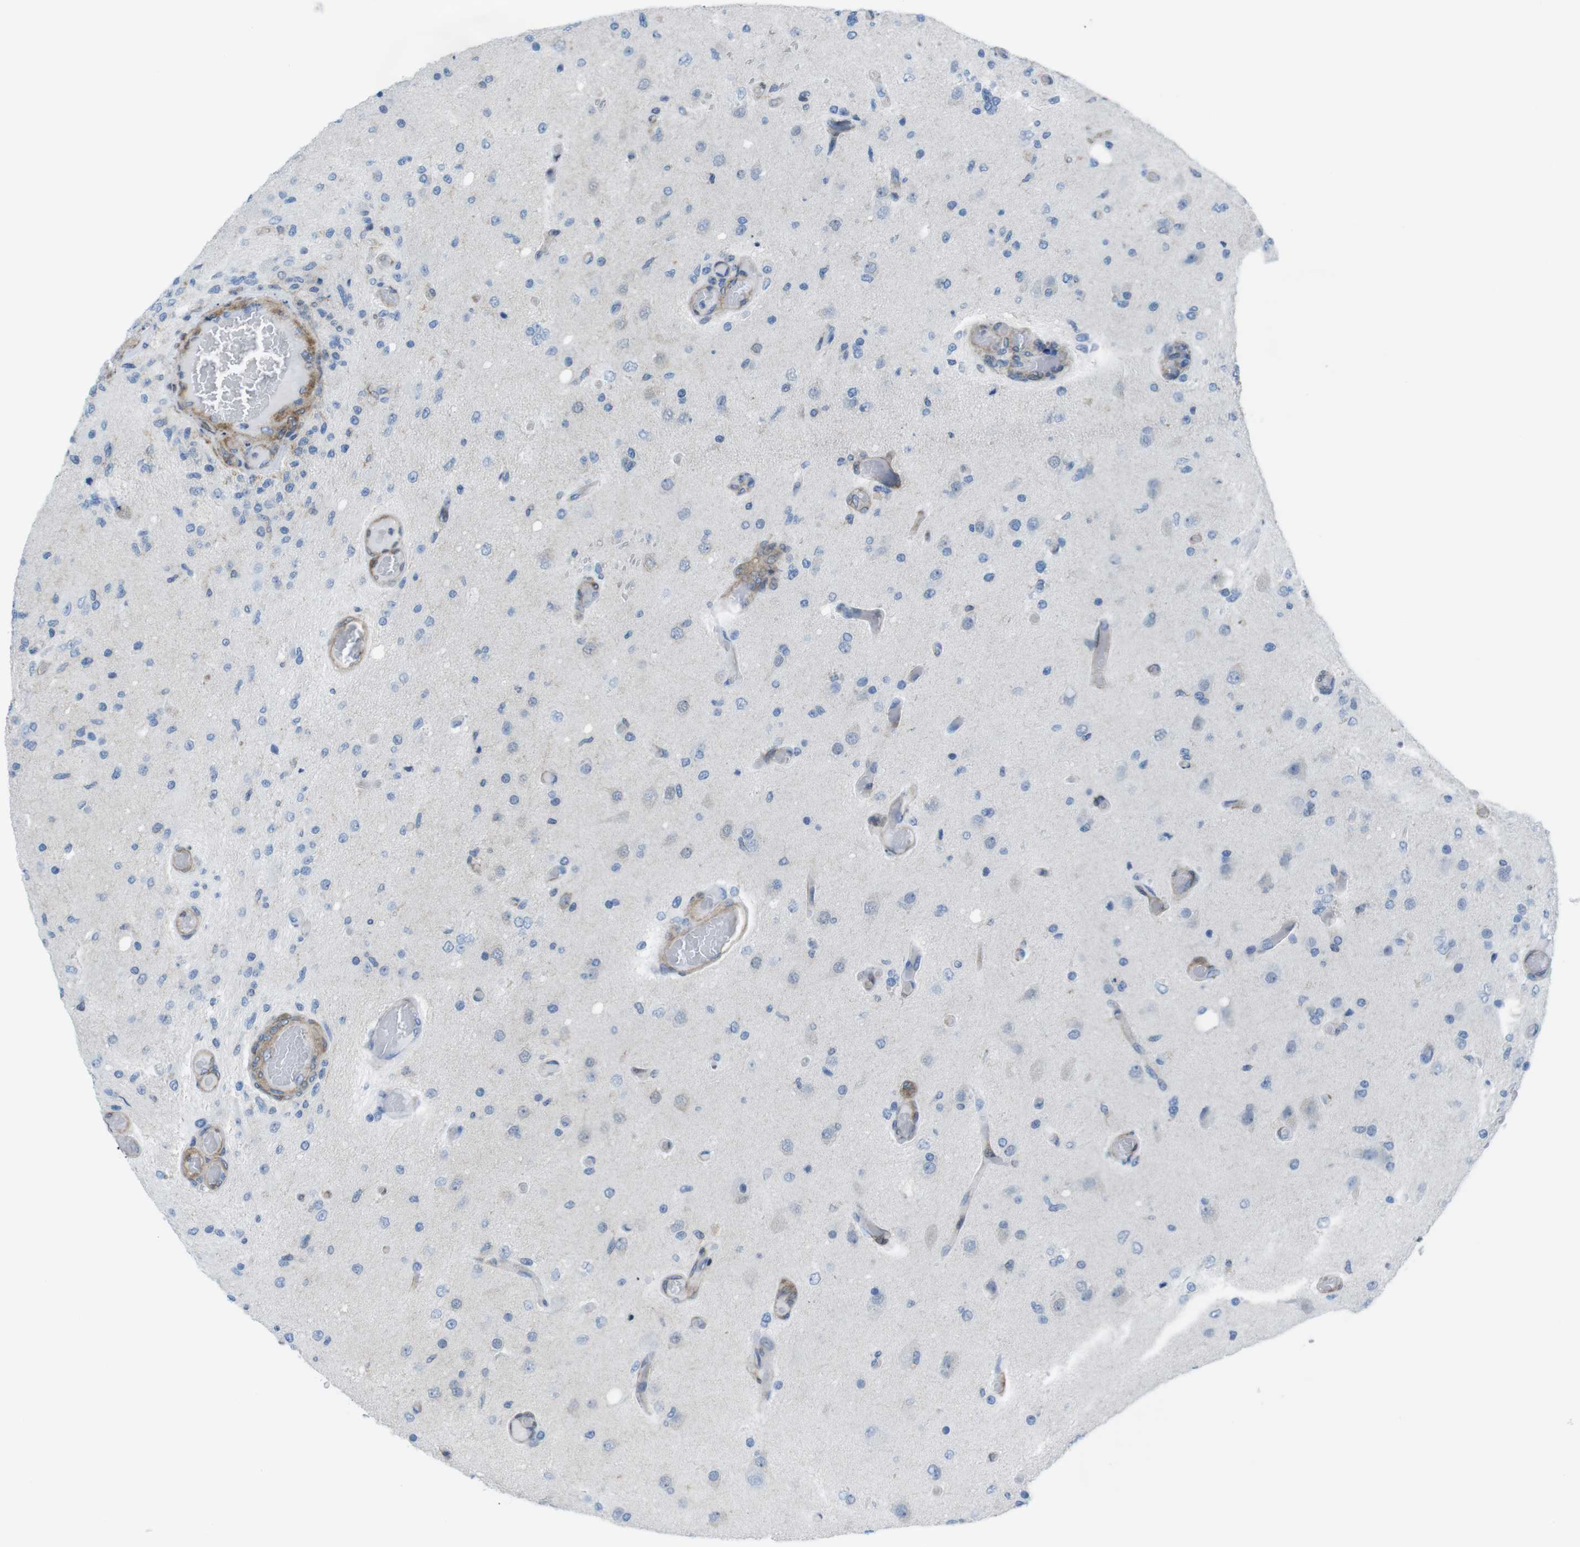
{"staining": {"intensity": "negative", "quantity": "none", "location": "none"}, "tissue": "glioma", "cell_type": "Tumor cells", "image_type": "cancer", "snomed": [{"axis": "morphology", "description": "Normal tissue, NOS"}, {"axis": "morphology", "description": "Glioma, malignant, High grade"}, {"axis": "topography", "description": "Cerebral cortex"}], "caption": "Tumor cells show no significant protein staining in high-grade glioma (malignant).", "gene": "DIAPH2", "patient": {"sex": "male", "age": 77}}